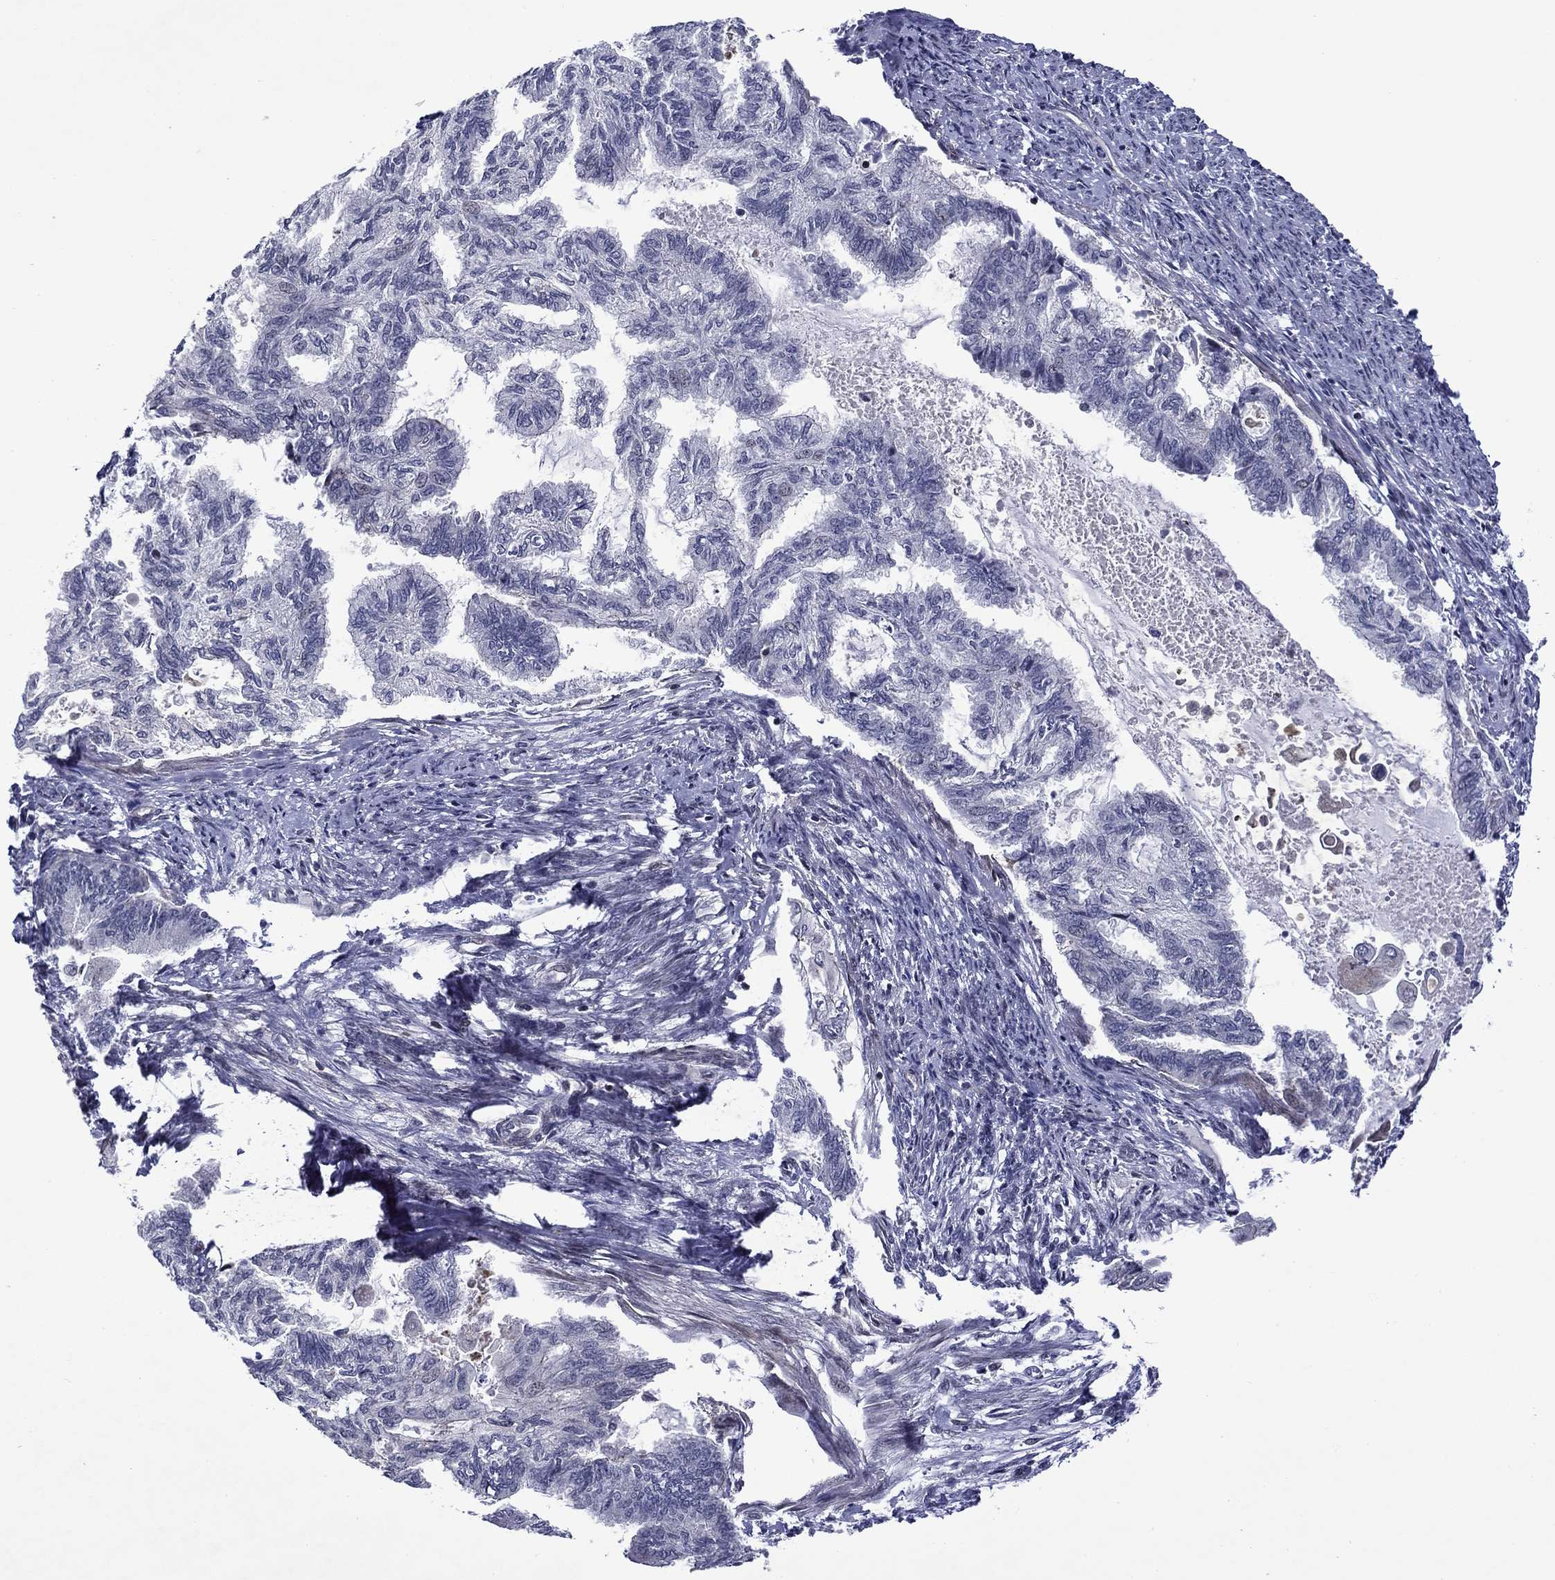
{"staining": {"intensity": "negative", "quantity": "none", "location": "none"}, "tissue": "endometrial cancer", "cell_type": "Tumor cells", "image_type": "cancer", "snomed": [{"axis": "morphology", "description": "Adenocarcinoma, NOS"}, {"axis": "topography", "description": "Endometrium"}], "caption": "Immunohistochemistry micrograph of adenocarcinoma (endometrial) stained for a protein (brown), which reveals no staining in tumor cells.", "gene": "B3GAT1", "patient": {"sex": "female", "age": 86}}